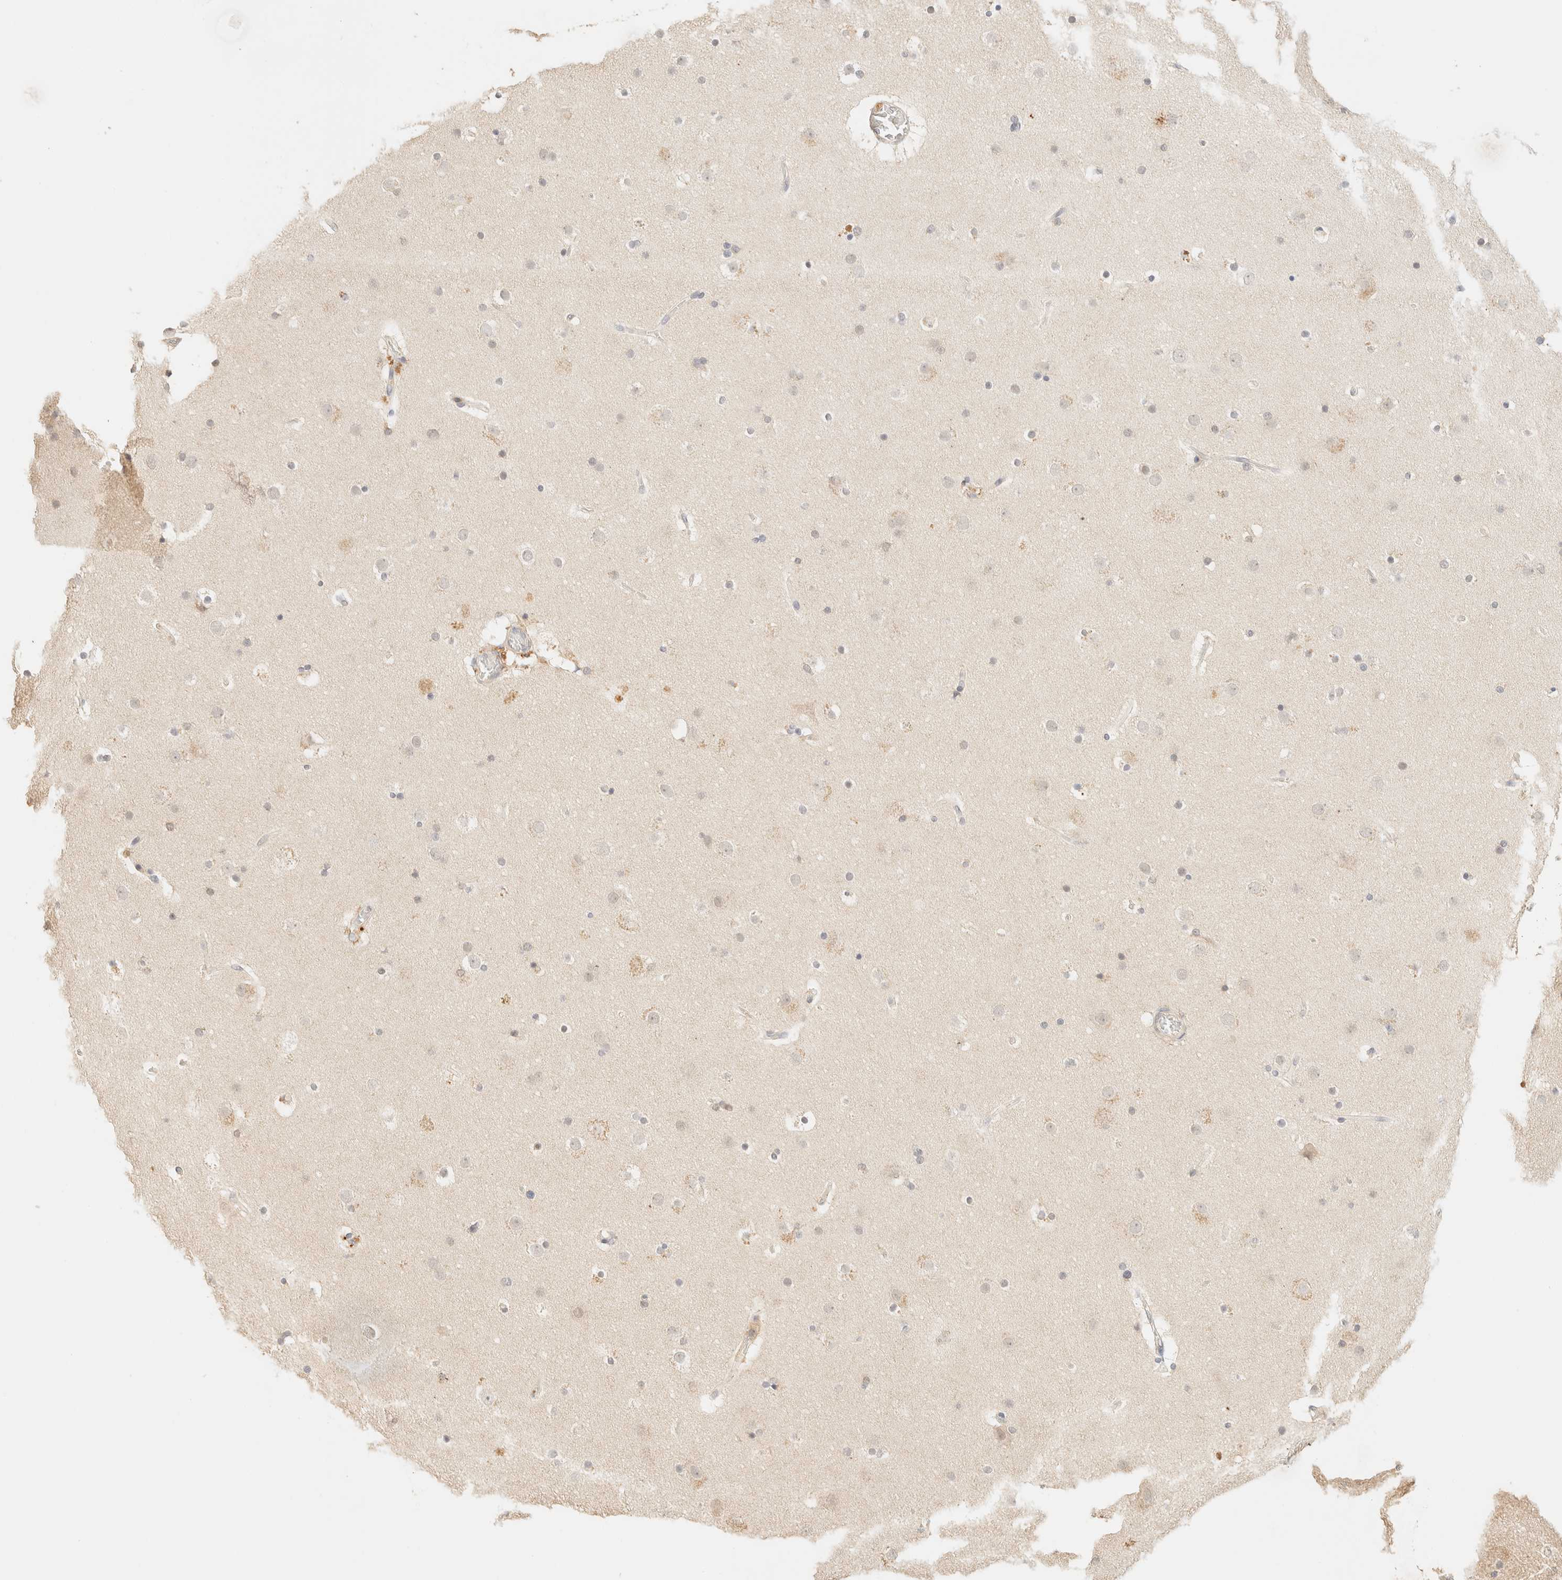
{"staining": {"intensity": "negative", "quantity": "none", "location": "none"}, "tissue": "cerebral cortex", "cell_type": "Endothelial cells", "image_type": "normal", "snomed": [{"axis": "morphology", "description": "Normal tissue, NOS"}, {"axis": "topography", "description": "Cerebral cortex"}], "caption": "This is an IHC micrograph of unremarkable cerebral cortex. There is no expression in endothelial cells.", "gene": "TIMD4", "patient": {"sex": "male", "age": 57}}